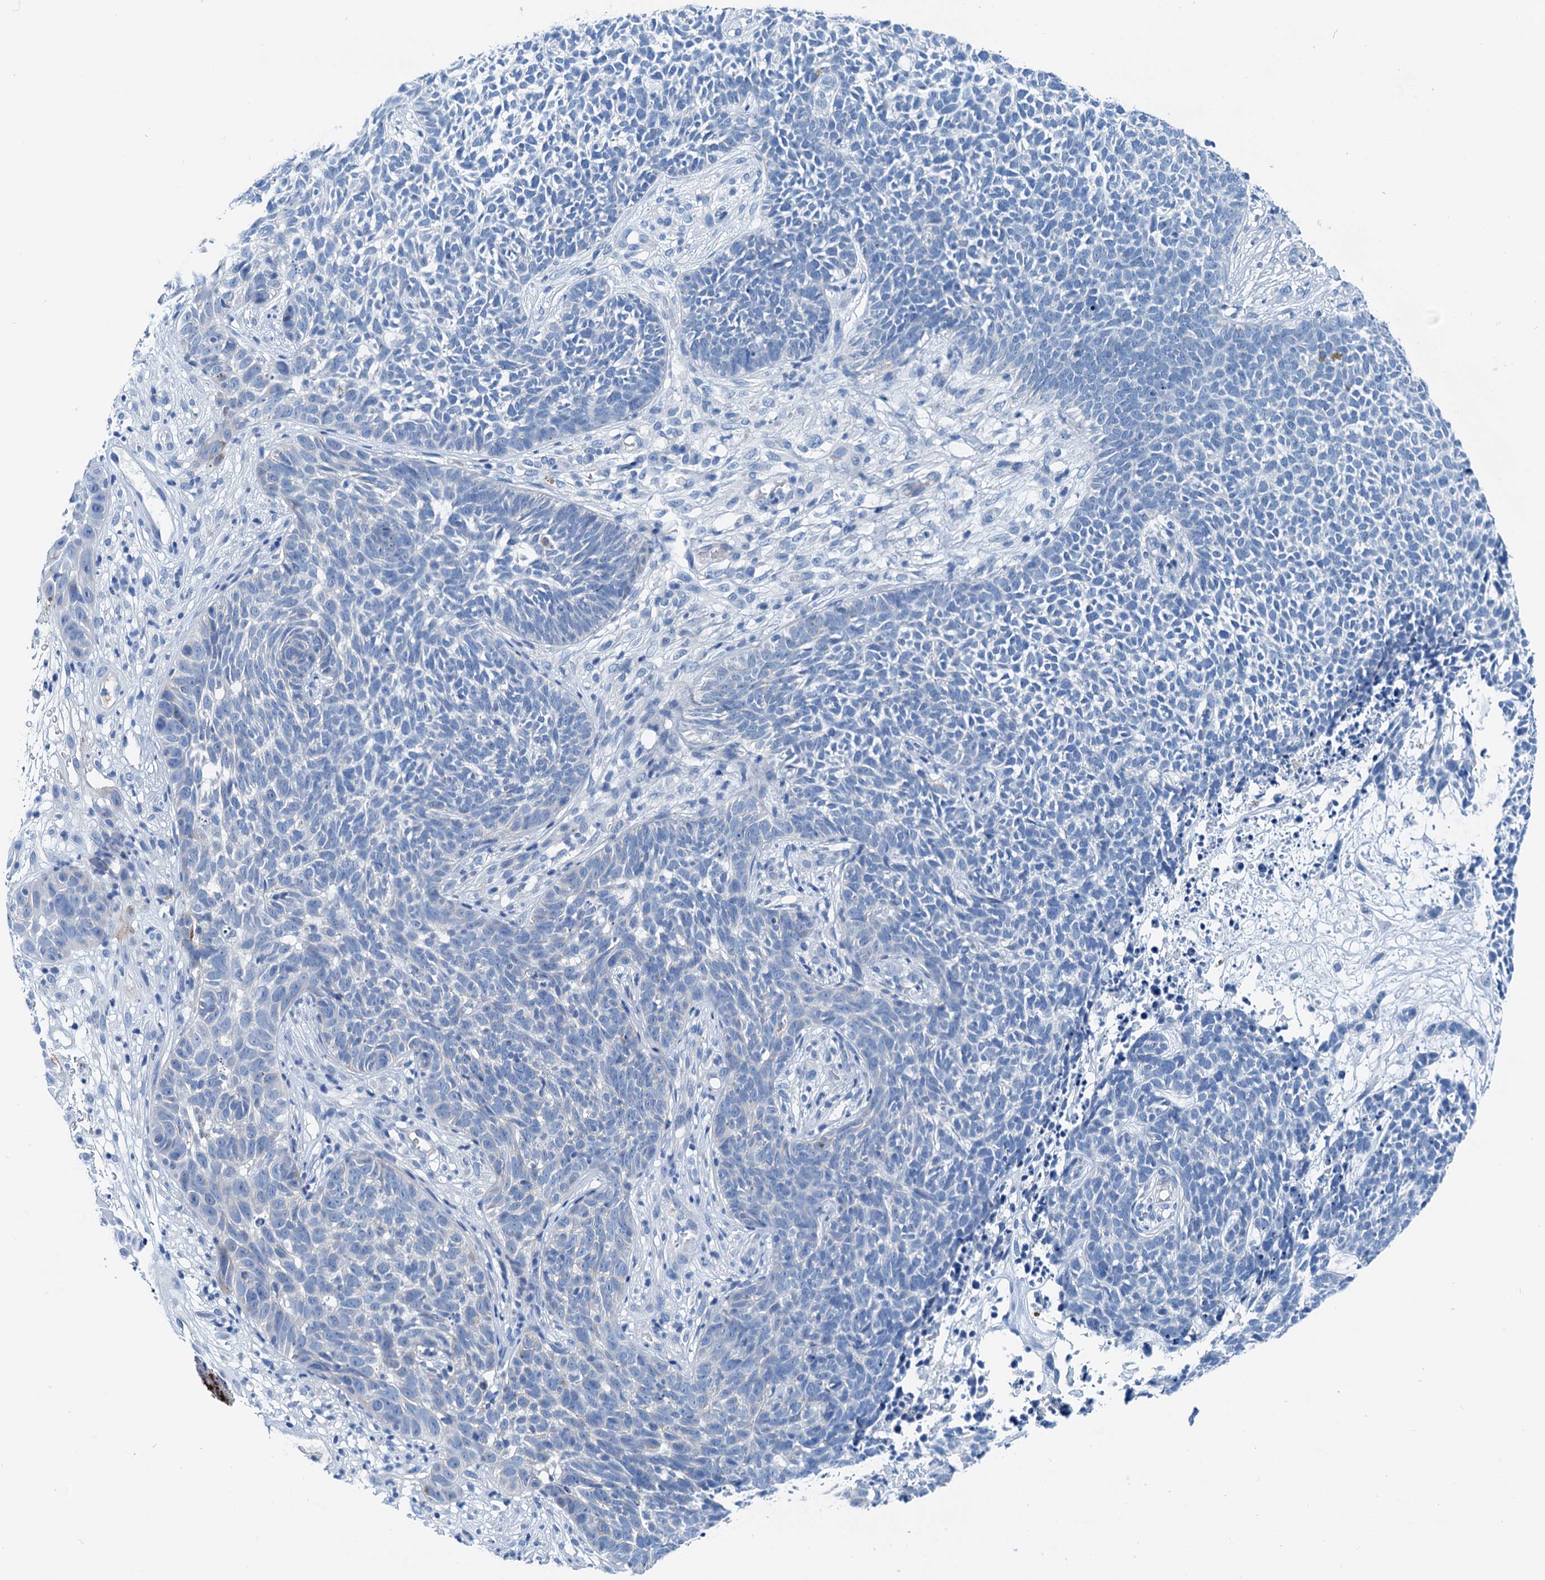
{"staining": {"intensity": "negative", "quantity": "none", "location": "none"}, "tissue": "skin cancer", "cell_type": "Tumor cells", "image_type": "cancer", "snomed": [{"axis": "morphology", "description": "Basal cell carcinoma"}, {"axis": "topography", "description": "Skin"}], "caption": "Basal cell carcinoma (skin) was stained to show a protein in brown. There is no significant positivity in tumor cells. (Brightfield microscopy of DAB immunohistochemistry at high magnification).", "gene": "KNDC1", "patient": {"sex": "female", "age": 84}}